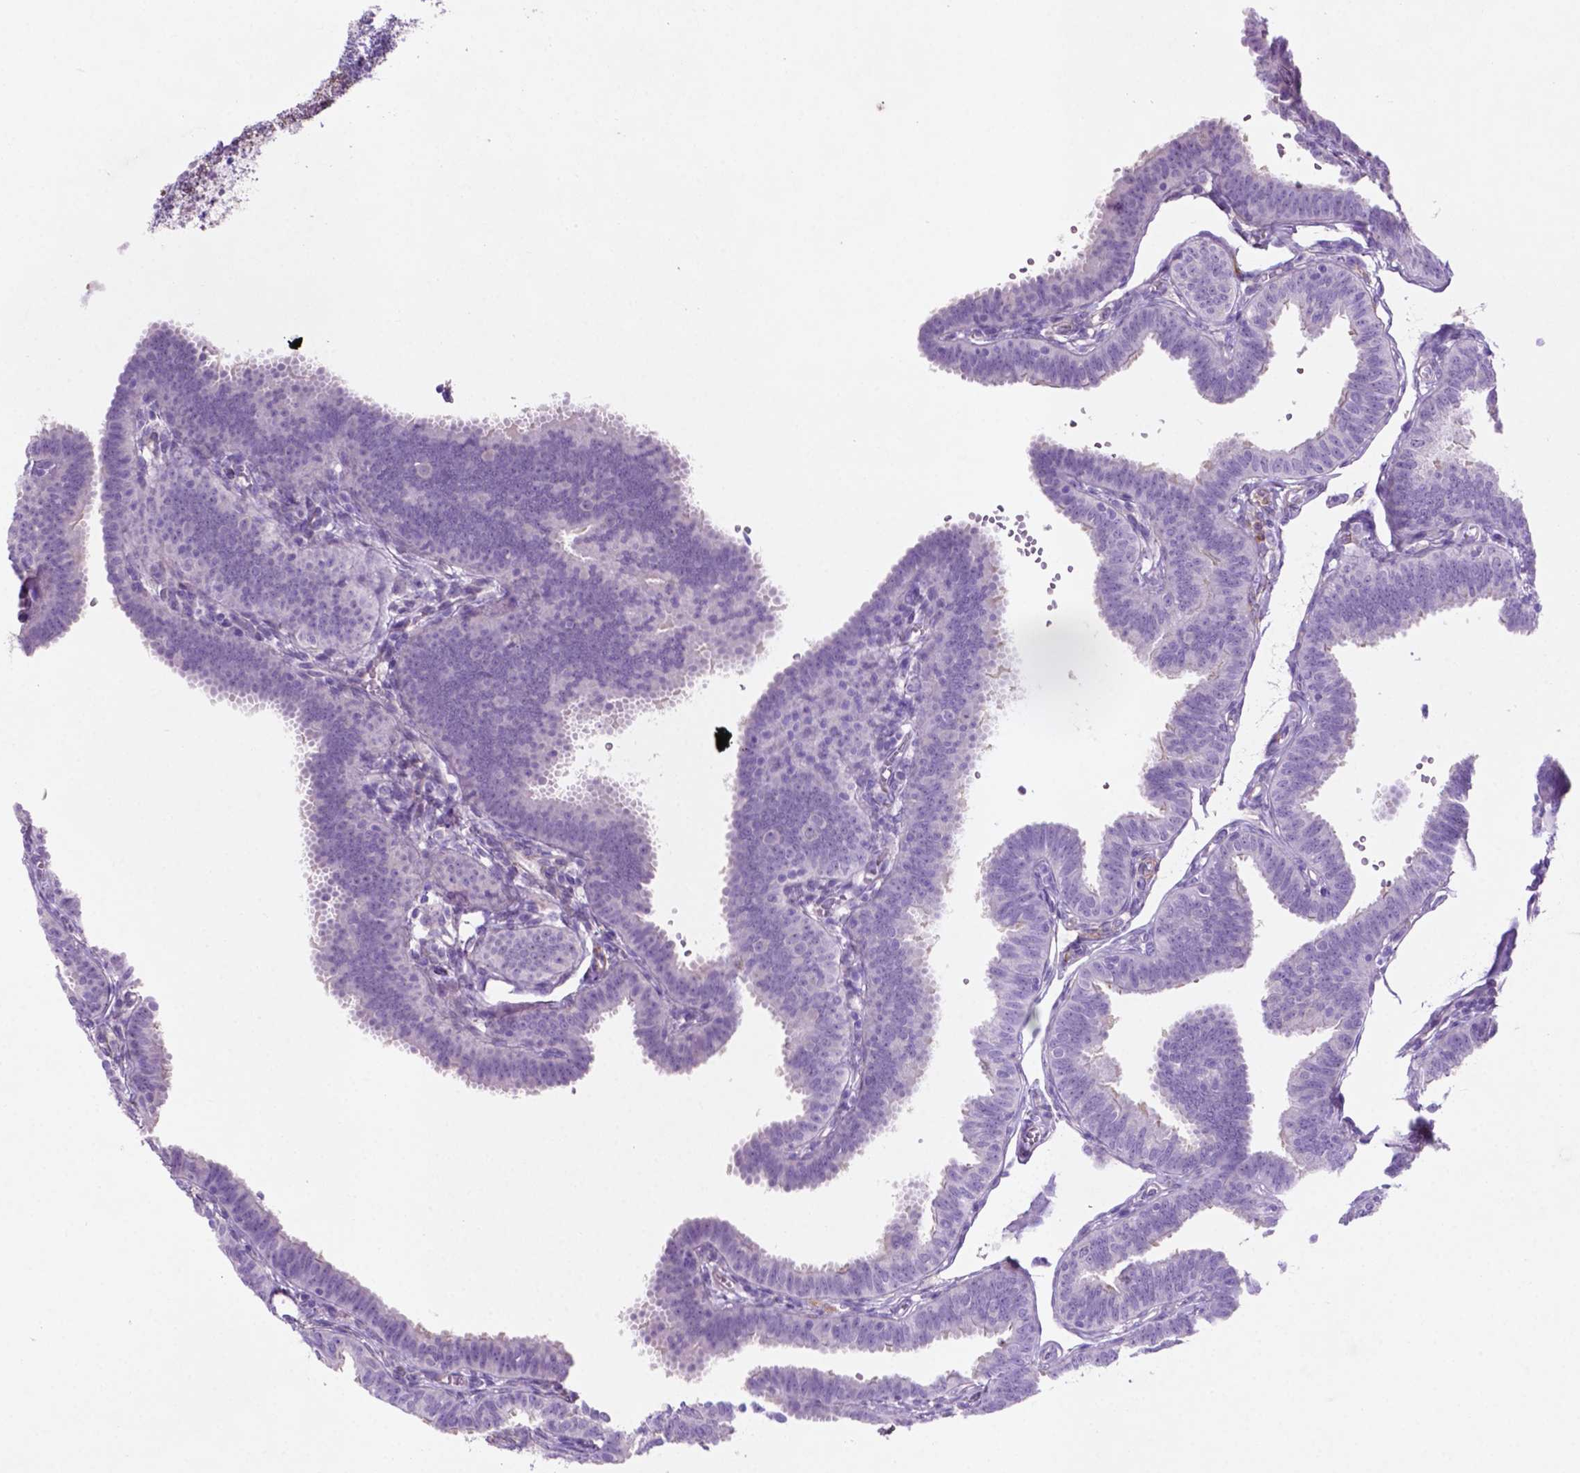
{"staining": {"intensity": "negative", "quantity": "none", "location": "none"}, "tissue": "fallopian tube", "cell_type": "Glandular cells", "image_type": "normal", "snomed": [{"axis": "morphology", "description": "Normal tissue, NOS"}, {"axis": "topography", "description": "Fallopian tube"}], "caption": "The immunohistochemistry image has no significant staining in glandular cells of fallopian tube. (DAB immunohistochemistry, high magnification).", "gene": "ASPG", "patient": {"sex": "female", "age": 25}}